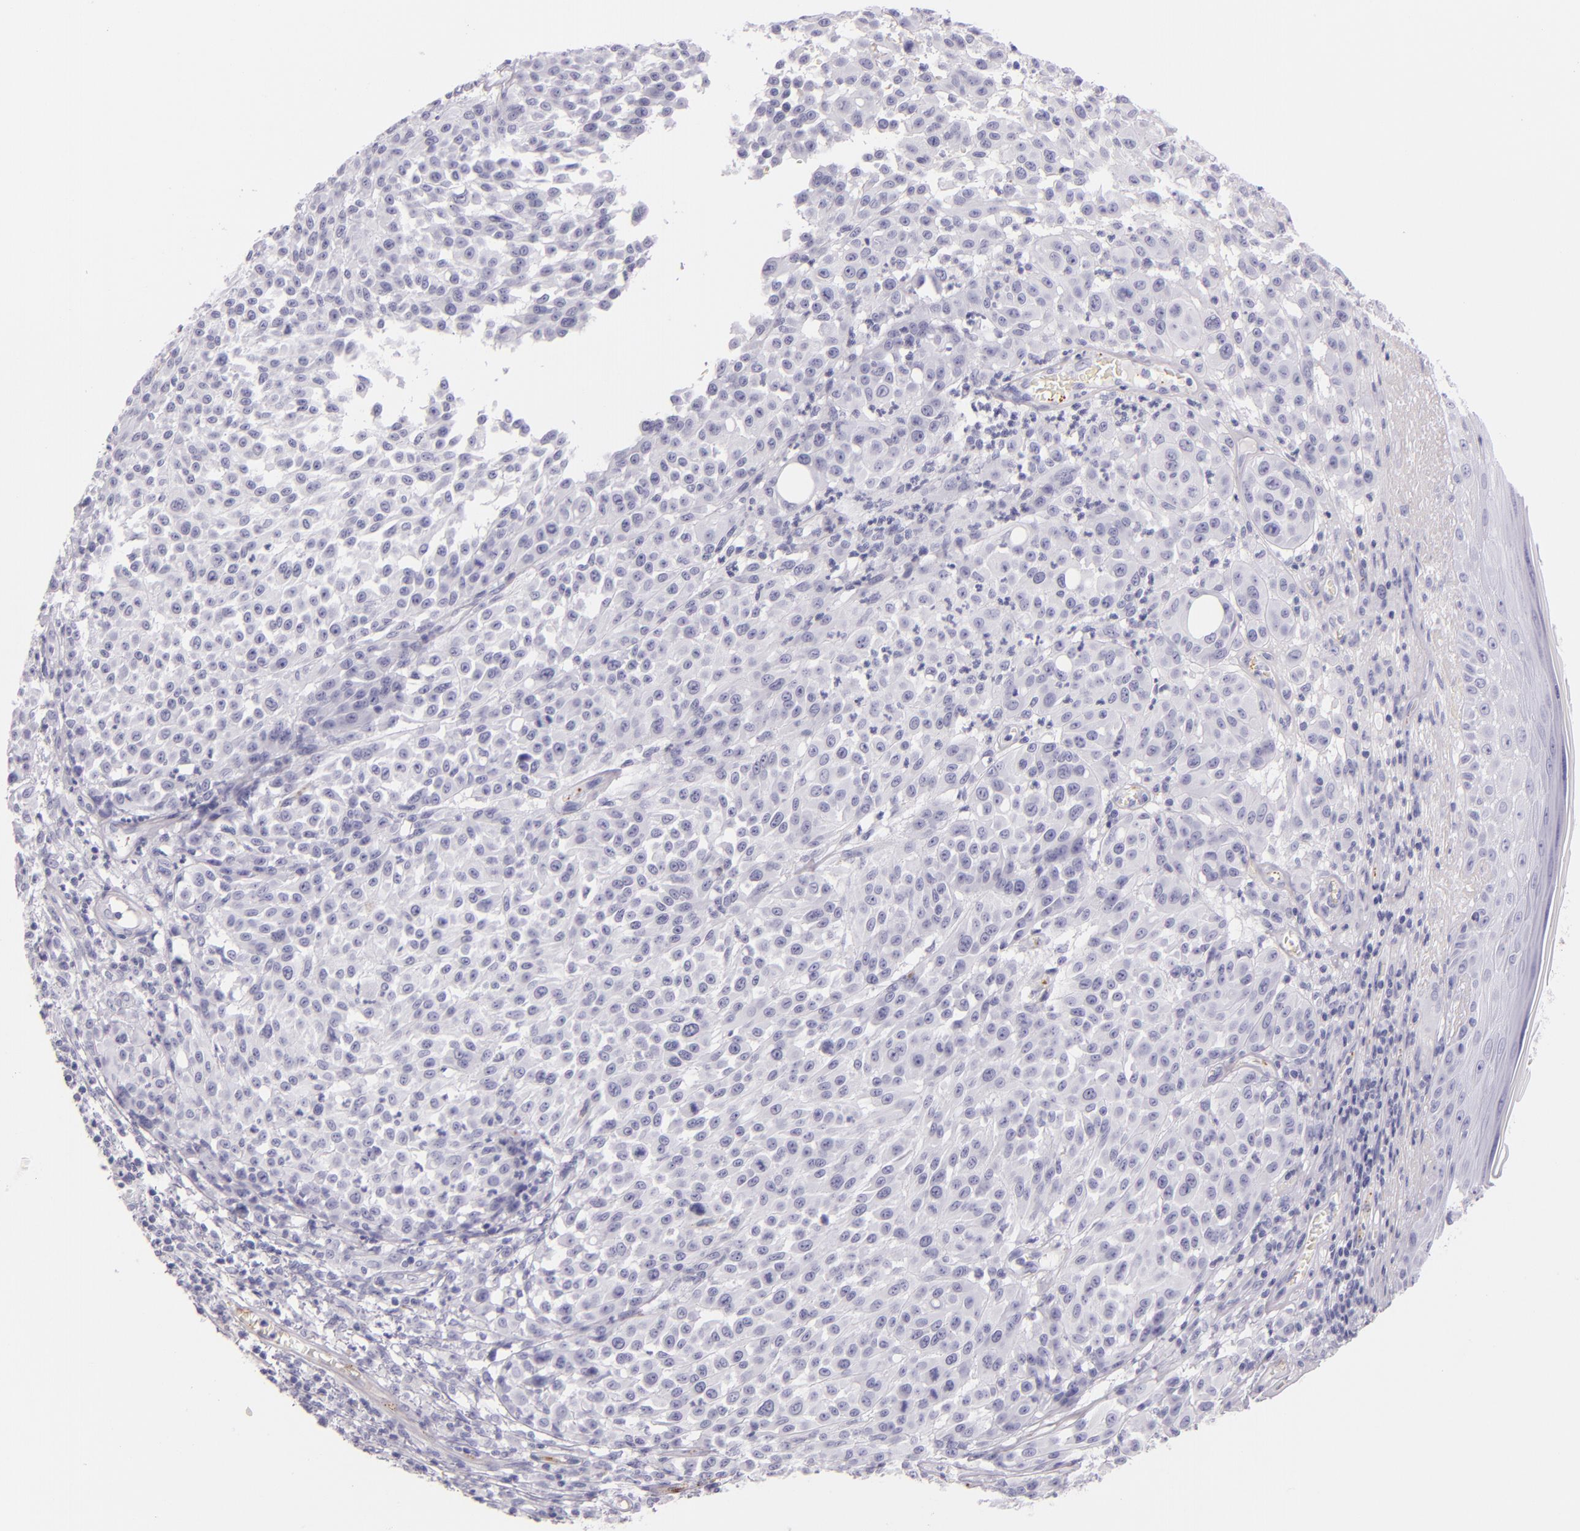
{"staining": {"intensity": "negative", "quantity": "none", "location": "none"}, "tissue": "melanoma", "cell_type": "Tumor cells", "image_type": "cancer", "snomed": [{"axis": "morphology", "description": "Malignant melanoma, NOS"}, {"axis": "topography", "description": "Skin"}], "caption": "There is no significant positivity in tumor cells of malignant melanoma. (Immunohistochemistry (ihc), brightfield microscopy, high magnification).", "gene": "SELP", "patient": {"sex": "female", "age": 49}}